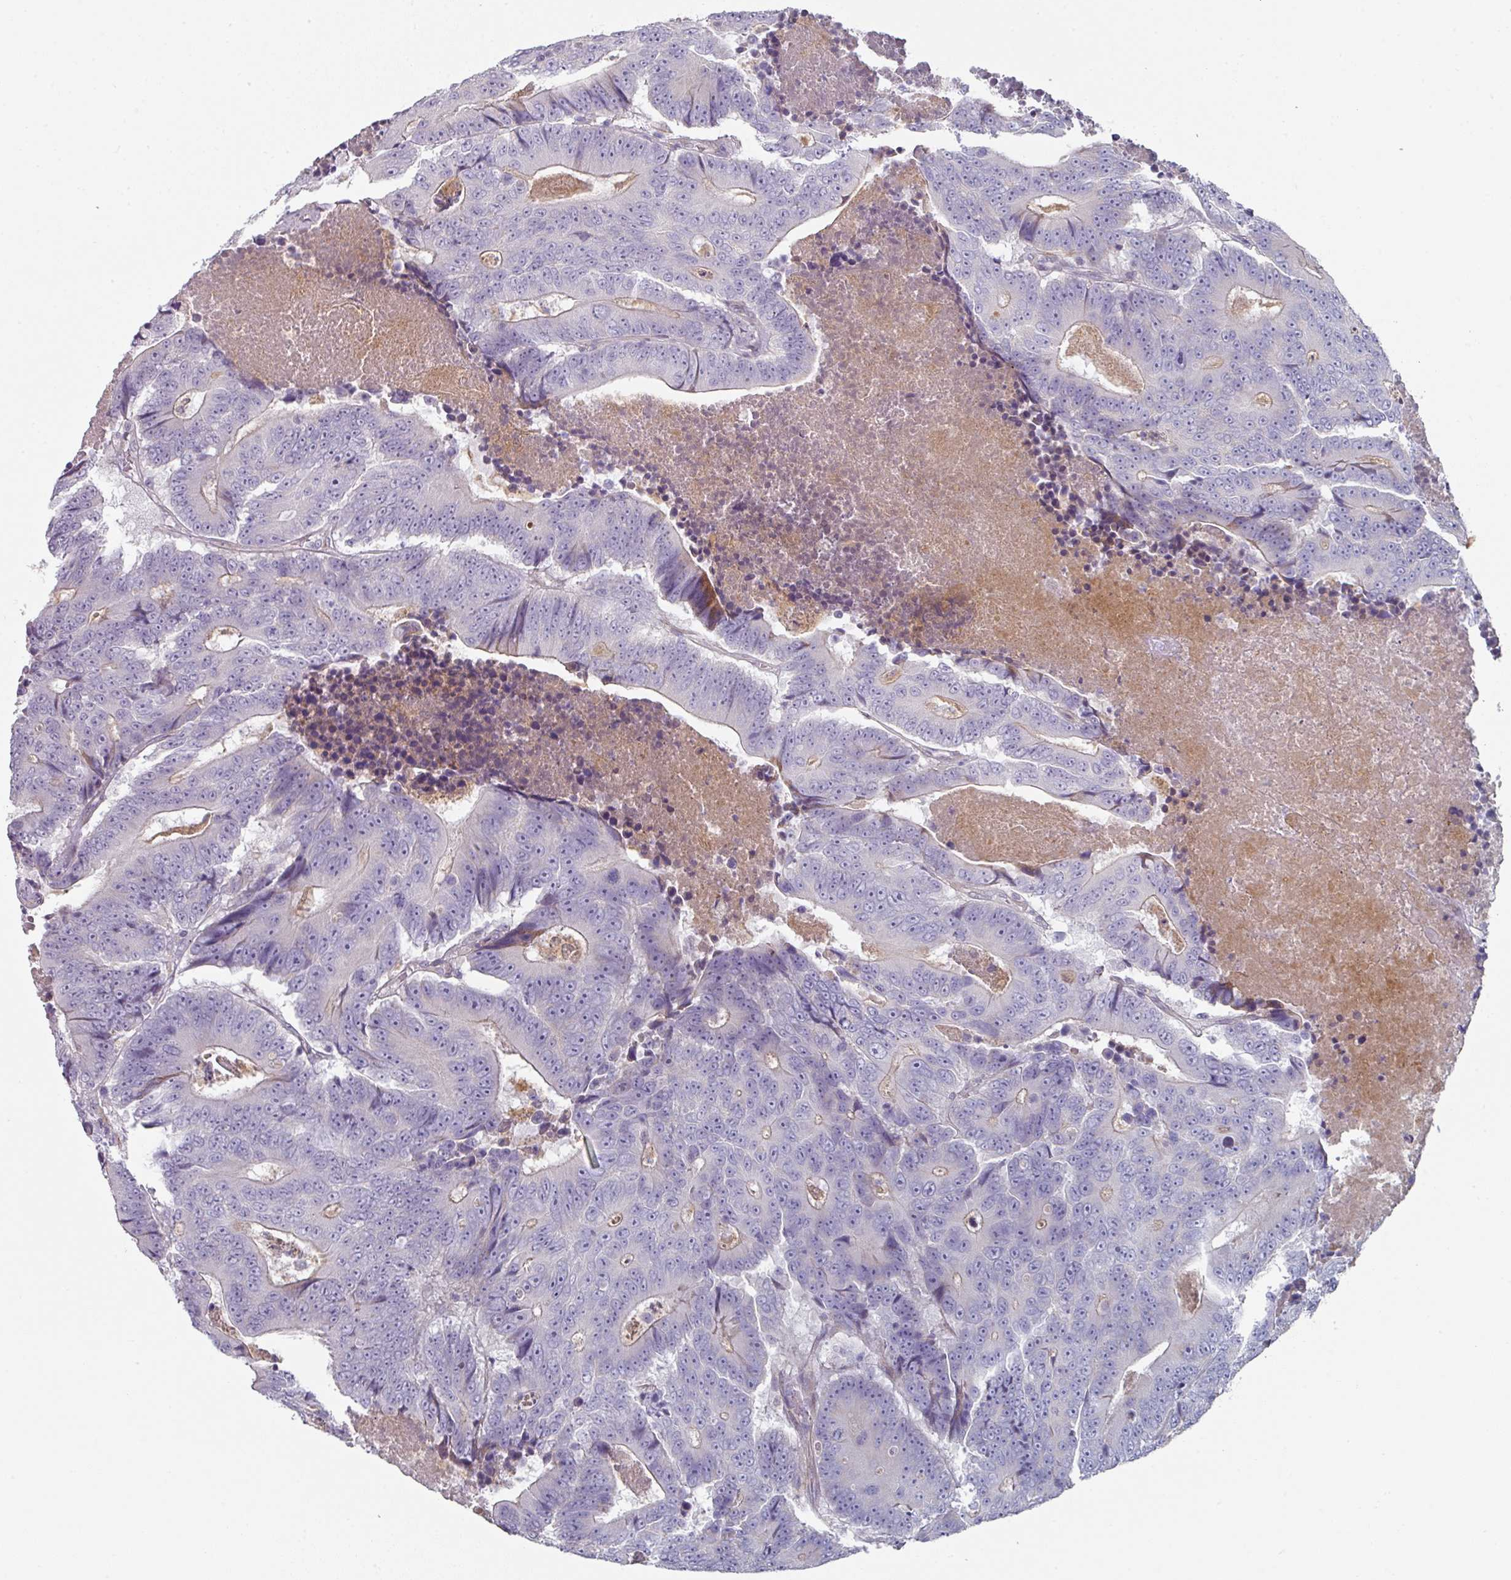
{"staining": {"intensity": "weak", "quantity": "<25%", "location": "cytoplasmic/membranous"}, "tissue": "colorectal cancer", "cell_type": "Tumor cells", "image_type": "cancer", "snomed": [{"axis": "morphology", "description": "Adenocarcinoma, NOS"}, {"axis": "topography", "description": "Colon"}], "caption": "DAB immunohistochemical staining of human colorectal cancer shows no significant positivity in tumor cells. (DAB immunohistochemistry visualized using brightfield microscopy, high magnification).", "gene": "WSB2", "patient": {"sex": "male", "age": 83}}